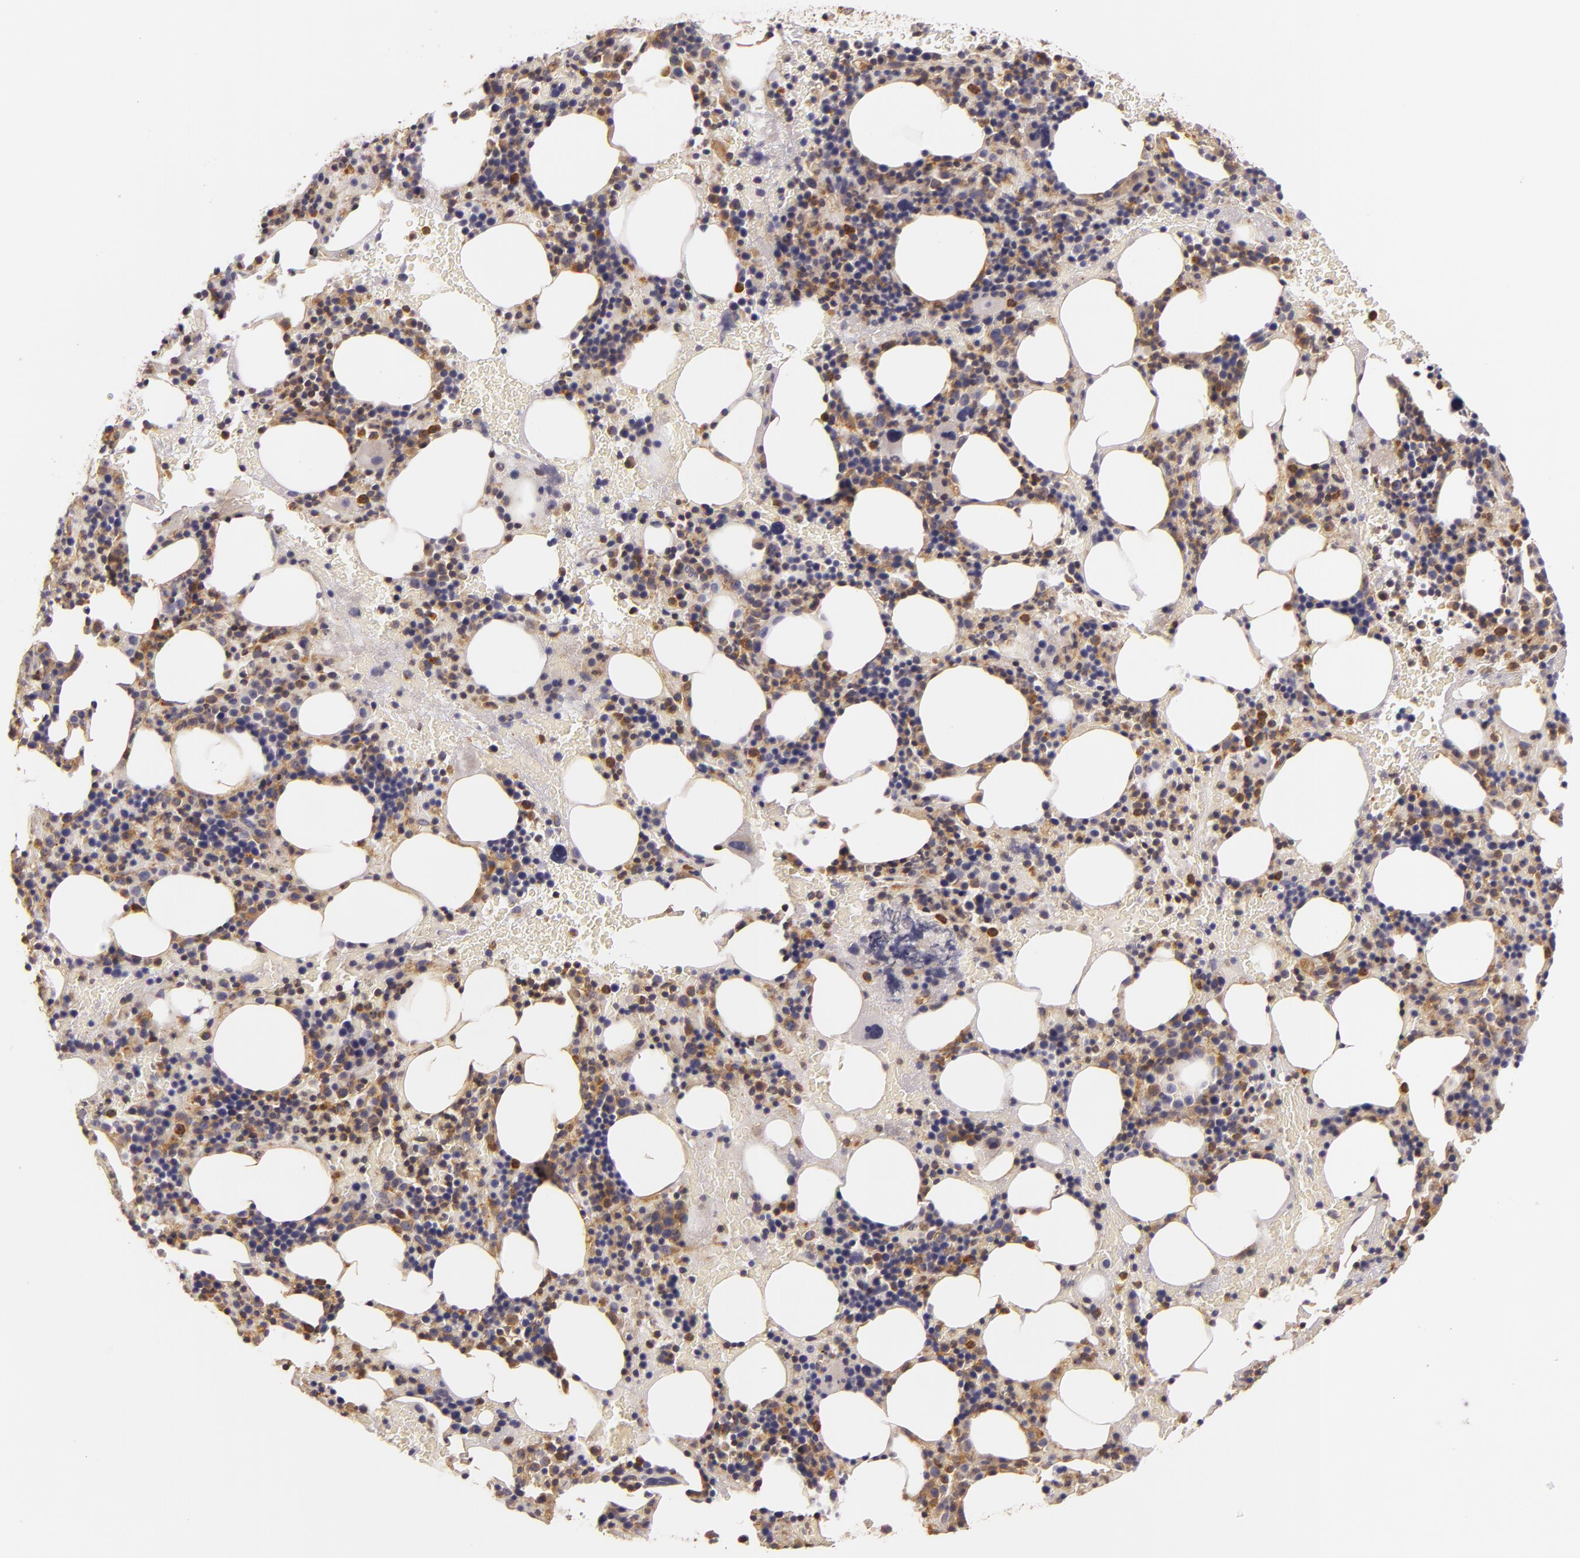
{"staining": {"intensity": "moderate", "quantity": ">75%", "location": "cytoplasmic/membranous"}, "tissue": "bone marrow", "cell_type": "Hematopoietic cells", "image_type": "normal", "snomed": [{"axis": "morphology", "description": "Normal tissue, NOS"}, {"axis": "topography", "description": "Bone marrow"}], "caption": "A histopathology image showing moderate cytoplasmic/membranous positivity in about >75% of hematopoietic cells in unremarkable bone marrow, as visualized by brown immunohistochemical staining.", "gene": "TOM1", "patient": {"sex": "male", "age": 86}}